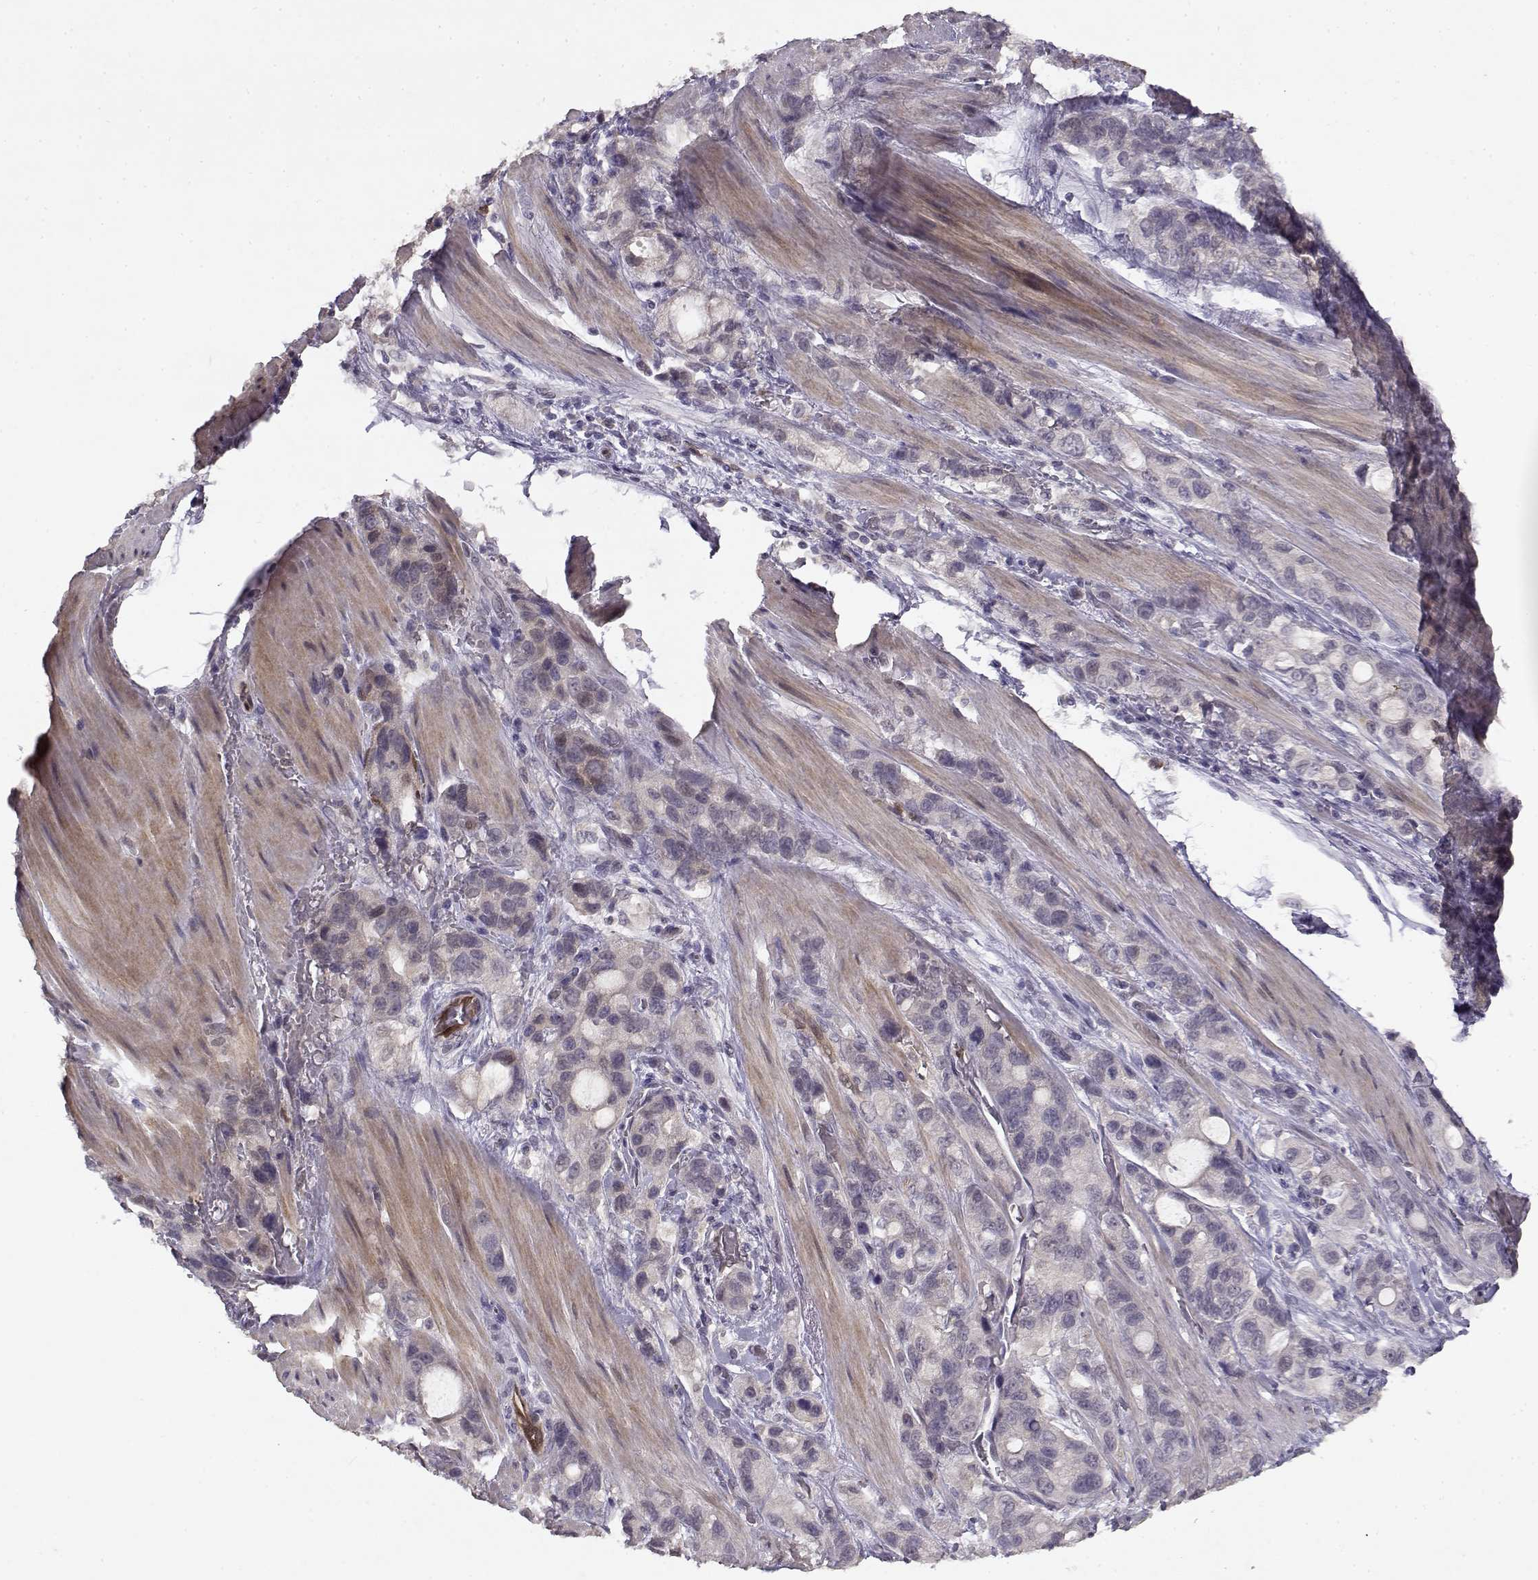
{"staining": {"intensity": "negative", "quantity": "none", "location": "none"}, "tissue": "stomach cancer", "cell_type": "Tumor cells", "image_type": "cancer", "snomed": [{"axis": "morphology", "description": "Adenocarcinoma, NOS"}, {"axis": "topography", "description": "Stomach"}], "caption": "Human stomach adenocarcinoma stained for a protein using immunohistochemistry (IHC) shows no positivity in tumor cells.", "gene": "BMX", "patient": {"sex": "male", "age": 63}}